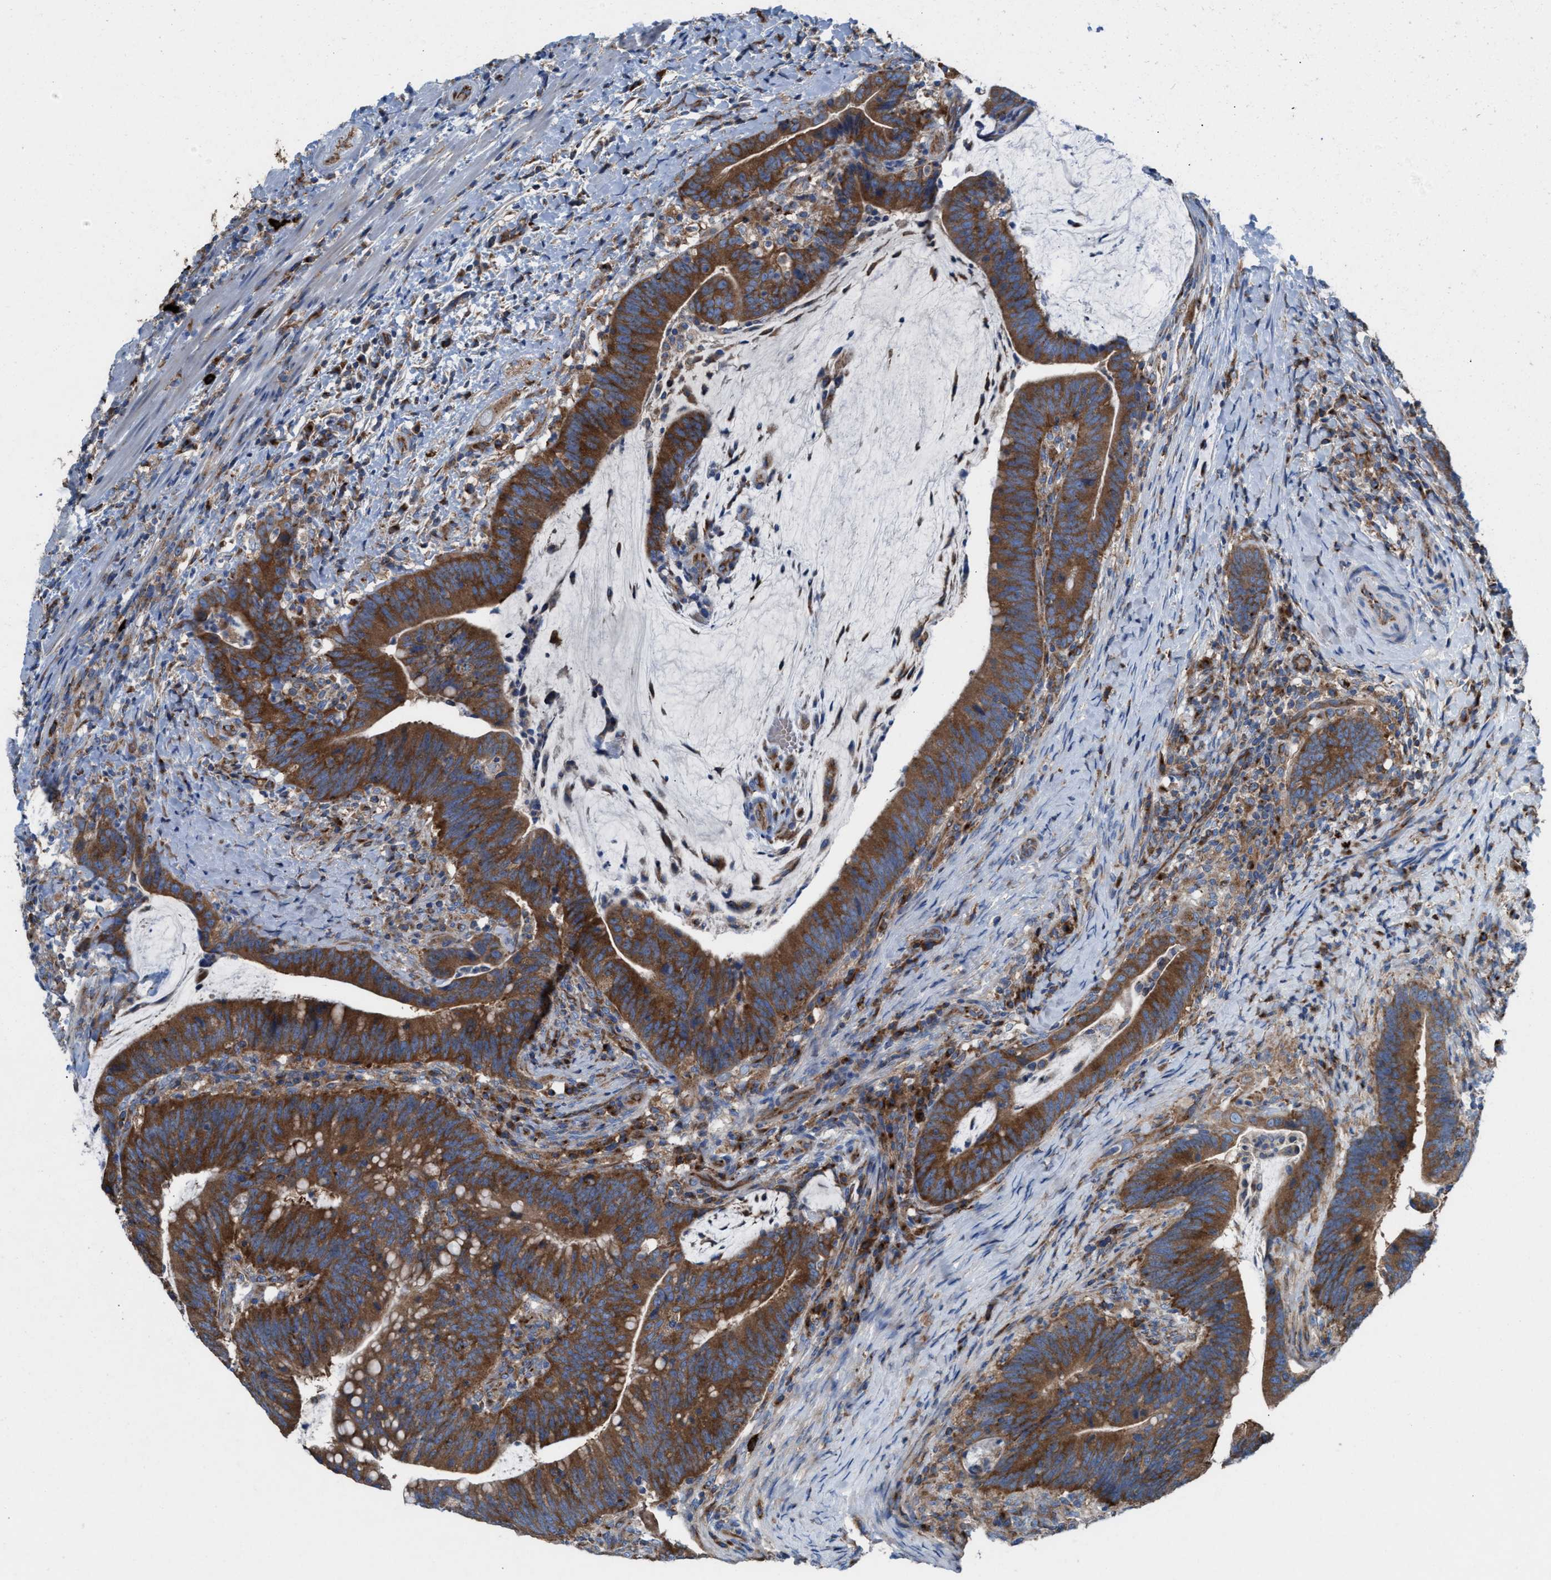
{"staining": {"intensity": "strong", "quantity": ">75%", "location": "cytoplasmic/membranous"}, "tissue": "colorectal cancer", "cell_type": "Tumor cells", "image_type": "cancer", "snomed": [{"axis": "morphology", "description": "Adenocarcinoma, NOS"}, {"axis": "topography", "description": "Colon"}], "caption": "The micrograph exhibits a brown stain indicating the presence of a protein in the cytoplasmic/membranous of tumor cells in adenocarcinoma (colorectal).", "gene": "NYAP1", "patient": {"sex": "female", "age": 66}}